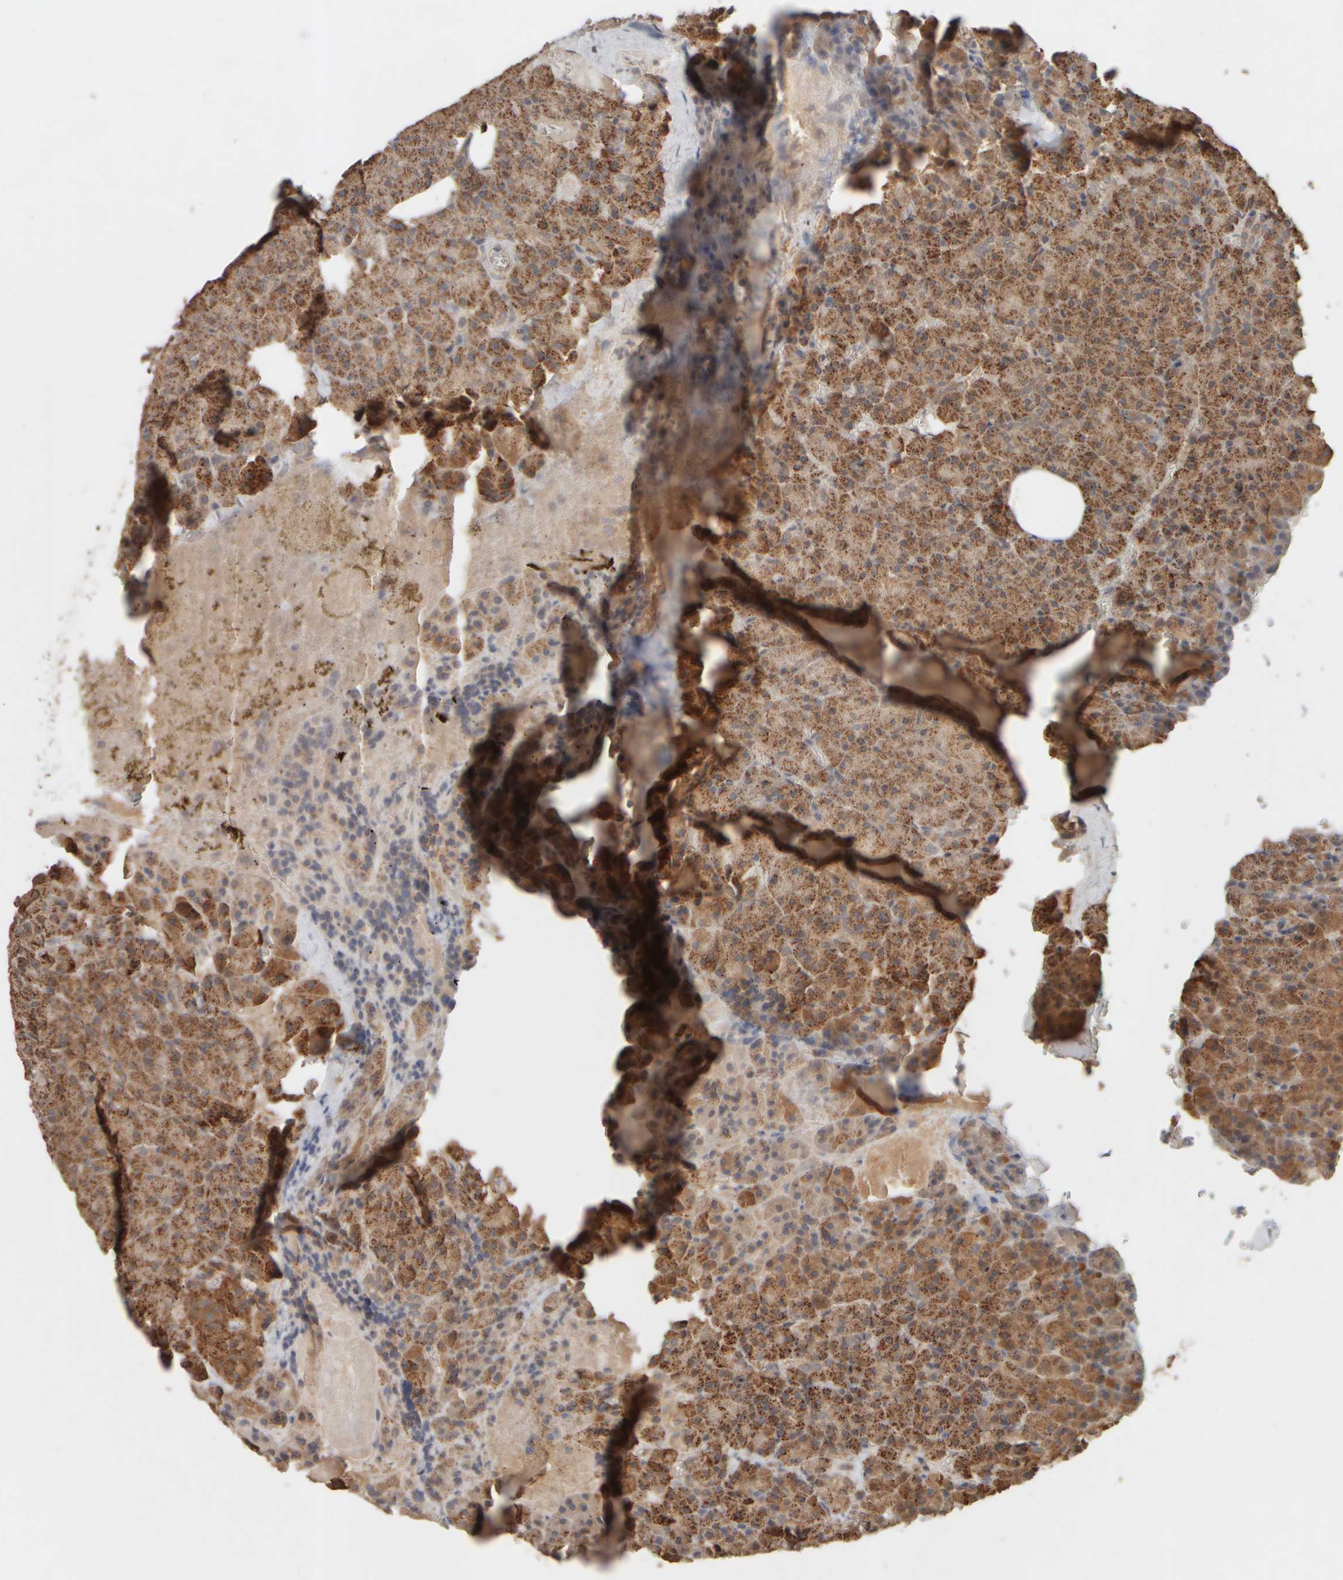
{"staining": {"intensity": "moderate", "quantity": ">75%", "location": "cytoplasmic/membranous"}, "tissue": "pancreas", "cell_type": "Exocrine glandular cells", "image_type": "normal", "snomed": [{"axis": "morphology", "description": "Normal tissue, NOS"}, {"axis": "morphology", "description": "Carcinoid, malignant, NOS"}, {"axis": "topography", "description": "Pancreas"}], "caption": "This is an image of IHC staining of benign pancreas, which shows moderate expression in the cytoplasmic/membranous of exocrine glandular cells.", "gene": "EIF2B3", "patient": {"sex": "female", "age": 35}}